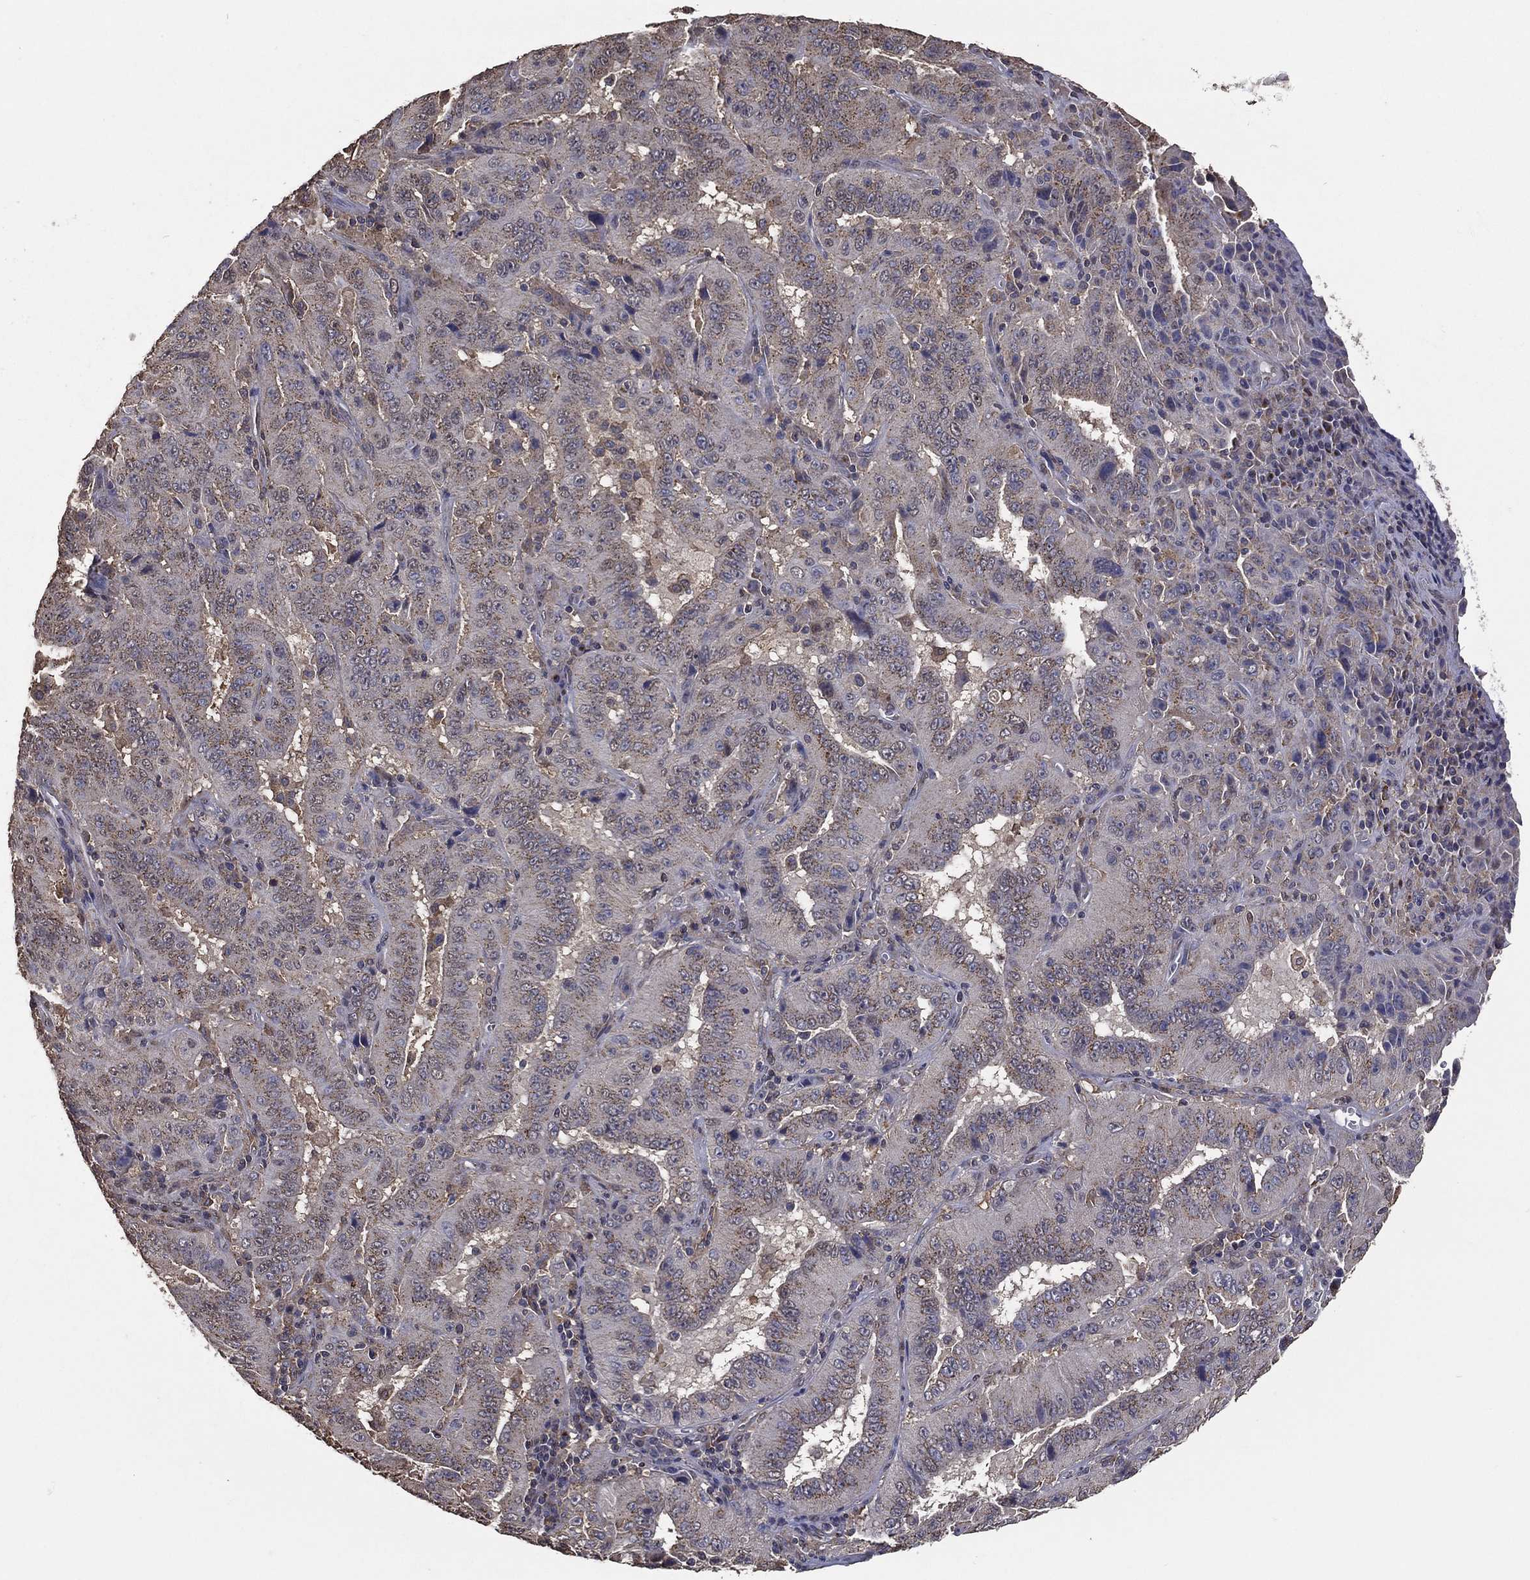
{"staining": {"intensity": "weak", "quantity": ">75%", "location": "cytoplasmic/membranous"}, "tissue": "pancreatic cancer", "cell_type": "Tumor cells", "image_type": "cancer", "snomed": [{"axis": "morphology", "description": "Adenocarcinoma, NOS"}, {"axis": "topography", "description": "Pancreas"}], "caption": "This is a histology image of immunohistochemistry staining of pancreatic adenocarcinoma, which shows weak positivity in the cytoplasmic/membranous of tumor cells.", "gene": "GPR183", "patient": {"sex": "male", "age": 63}}